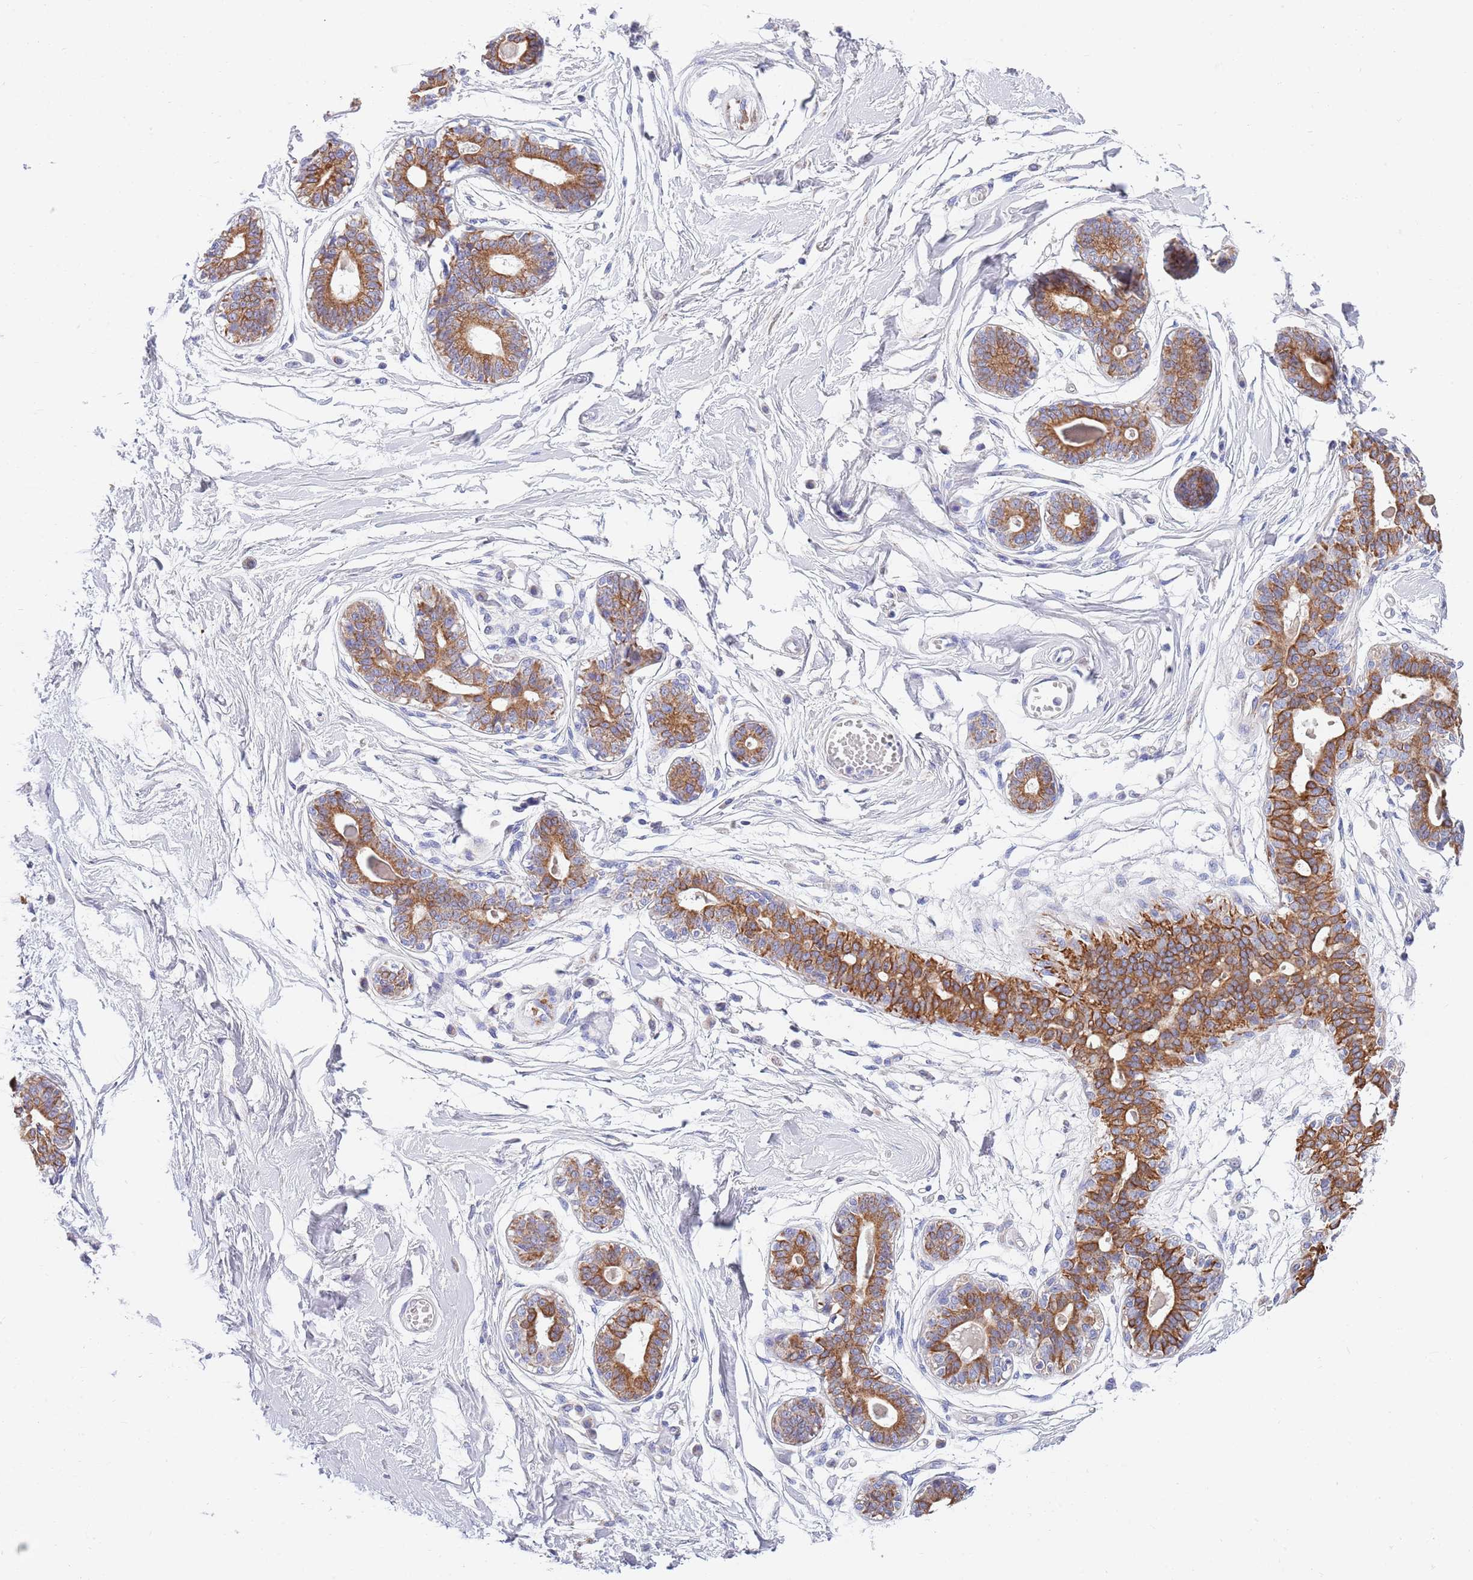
{"staining": {"intensity": "negative", "quantity": "none", "location": "none"}, "tissue": "breast", "cell_type": "Adipocytes", "image_type": "normal", "snomed": [{"axis": "morphology", "description": "Normal tissue, NOS"}, {"axis": "topography", "description": "Breast"}], "caption": "Histopathology image shows no significant protein staining in adipocytes of unremarkable breast. Nuclei are stained in blue.", "gene": "EMC8", "patient": {"sex": "female", "age": 45}}